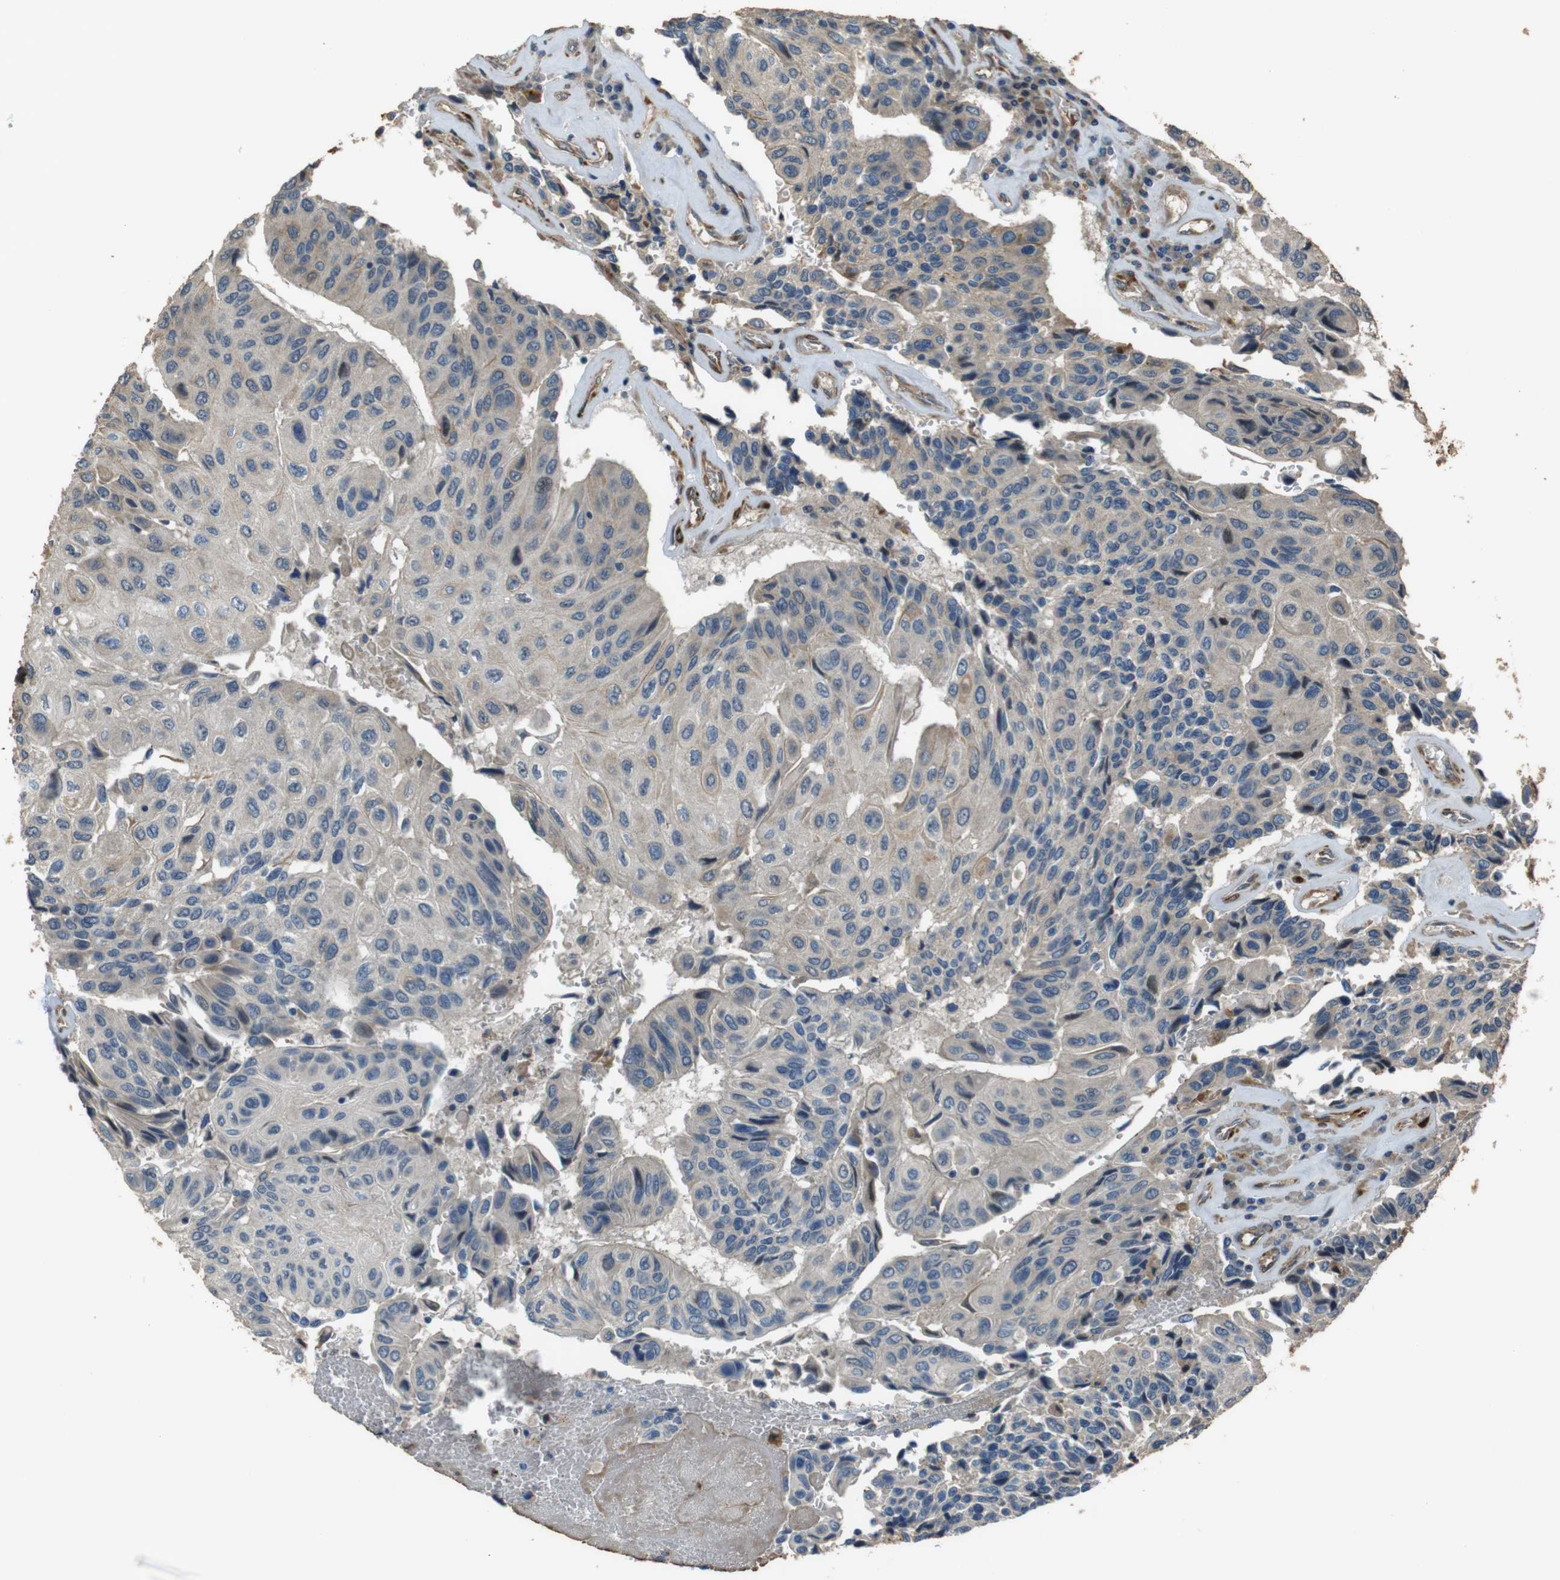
{"staining": {"intensity": "weak", "quantity": "25%-75%", "location": "cytoplasmic/membranous"}, "tissue": "urothelial cancer", "cell_type": "Tumor cells", "image_type": "cancer", "snomed": [{"axis": "morphology", "description": "Urothelial carcinoma, High grade"}, {"axis": "topography", "description": "Urinary bladder"}], "caption": "There is low levels of weak cytoplasmic/membranous positivity in tumor cells of urothelial cancer, as demonstrated by immunohistochemical staining (brown color).", "gene": "MSRB3", "patient": {"sex": "female", "age": 85}}